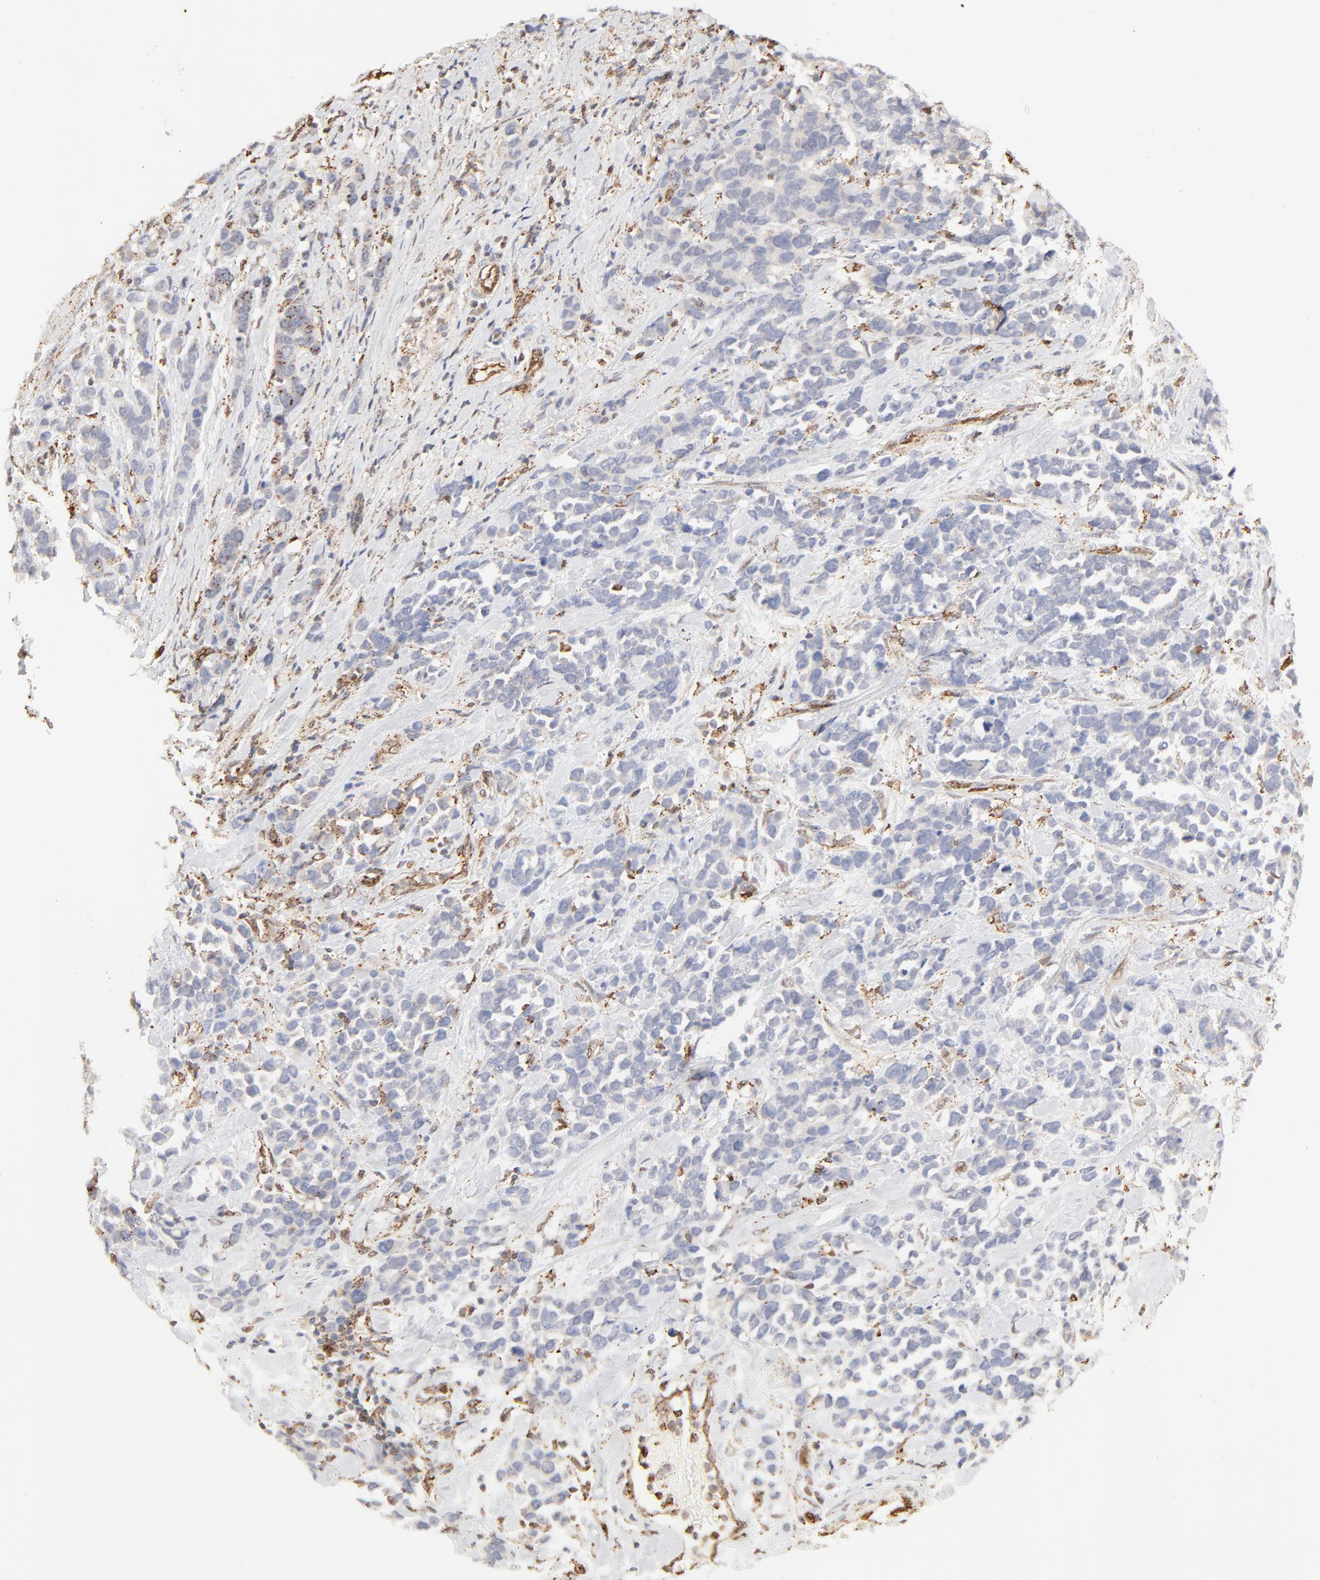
{"staining": {"intensity": "negative", "quantity": "none", "location": "none"}, "tissue": "stomach cancer", "cell_type": "Tumor cells", "image_type": "cancer", "snomed": [{"axis": "morphology", "description": "Adenocarcinoma, NOS"}, {"axis": "topography", "description": "Stomach, upper"}], "caption": "There is no significant positivity in tumor cells of stomach cancer.", "gene": "CDK6", "patient": {"sex": "male", "age": 71}}